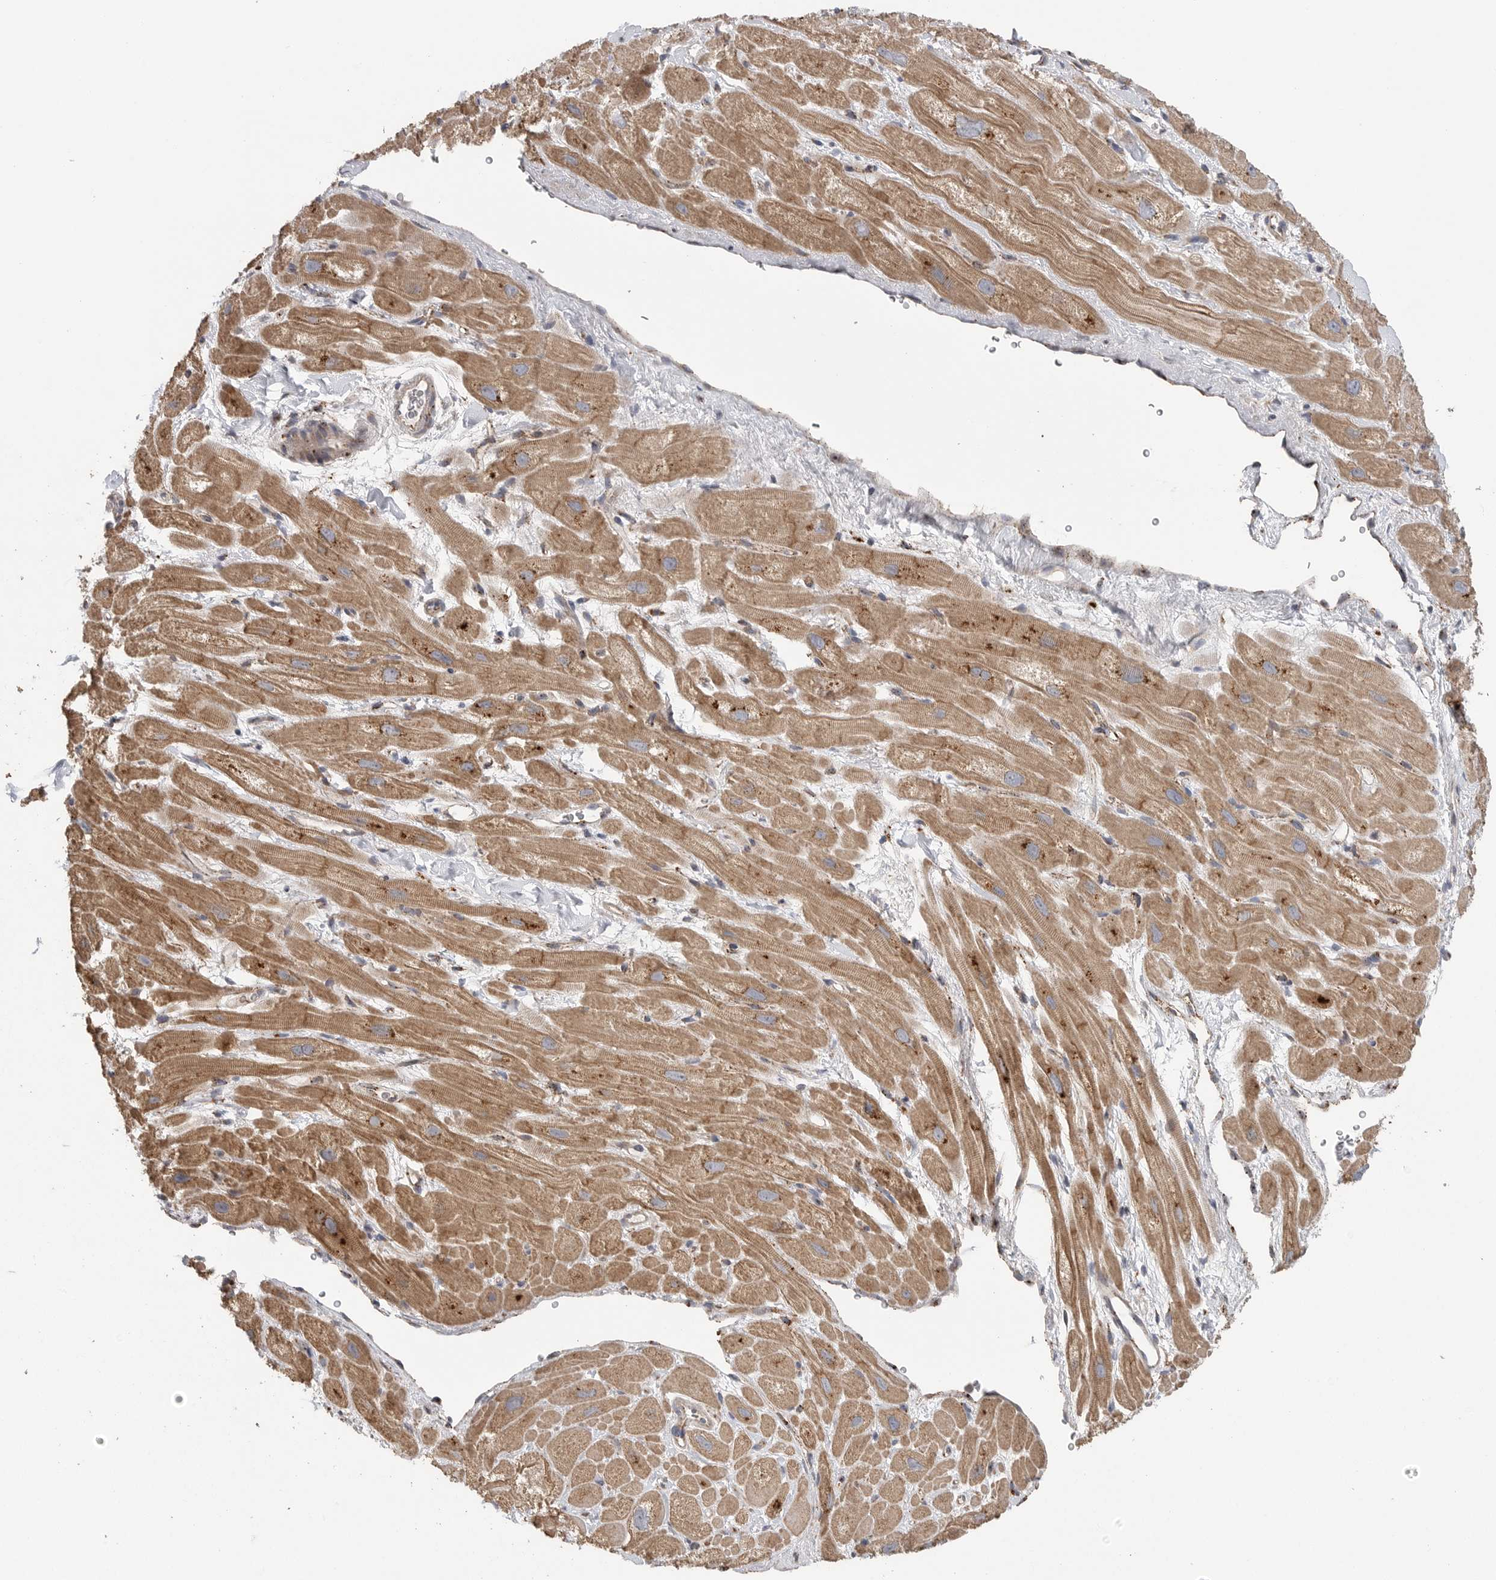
{"staining": {"intensity": "moderate", "quantity": ">75%", "location": "cytoplasmic/membranous"}, "tissue": "heart muscle", "cell_type": "Cardiomyocytes", "image_type": "normal", "snomed": [{"axis": "morphology", "description": "Normal tissue, NOS"}, {"axis": "topography", "description": "Heart"}], "caption": "Immunohistochemical staining of normal human heart muscle exhibits >75% levels of moderate cytoplasmic/membranous protein staining in approximately >75% of cardiomyocytes. (DAB (3,3'-diaminobenzidine) IHC with brightfield microscopy, high magnification).", "gene": "GALNS", "patient": {"sex": "male", "age": 49}}